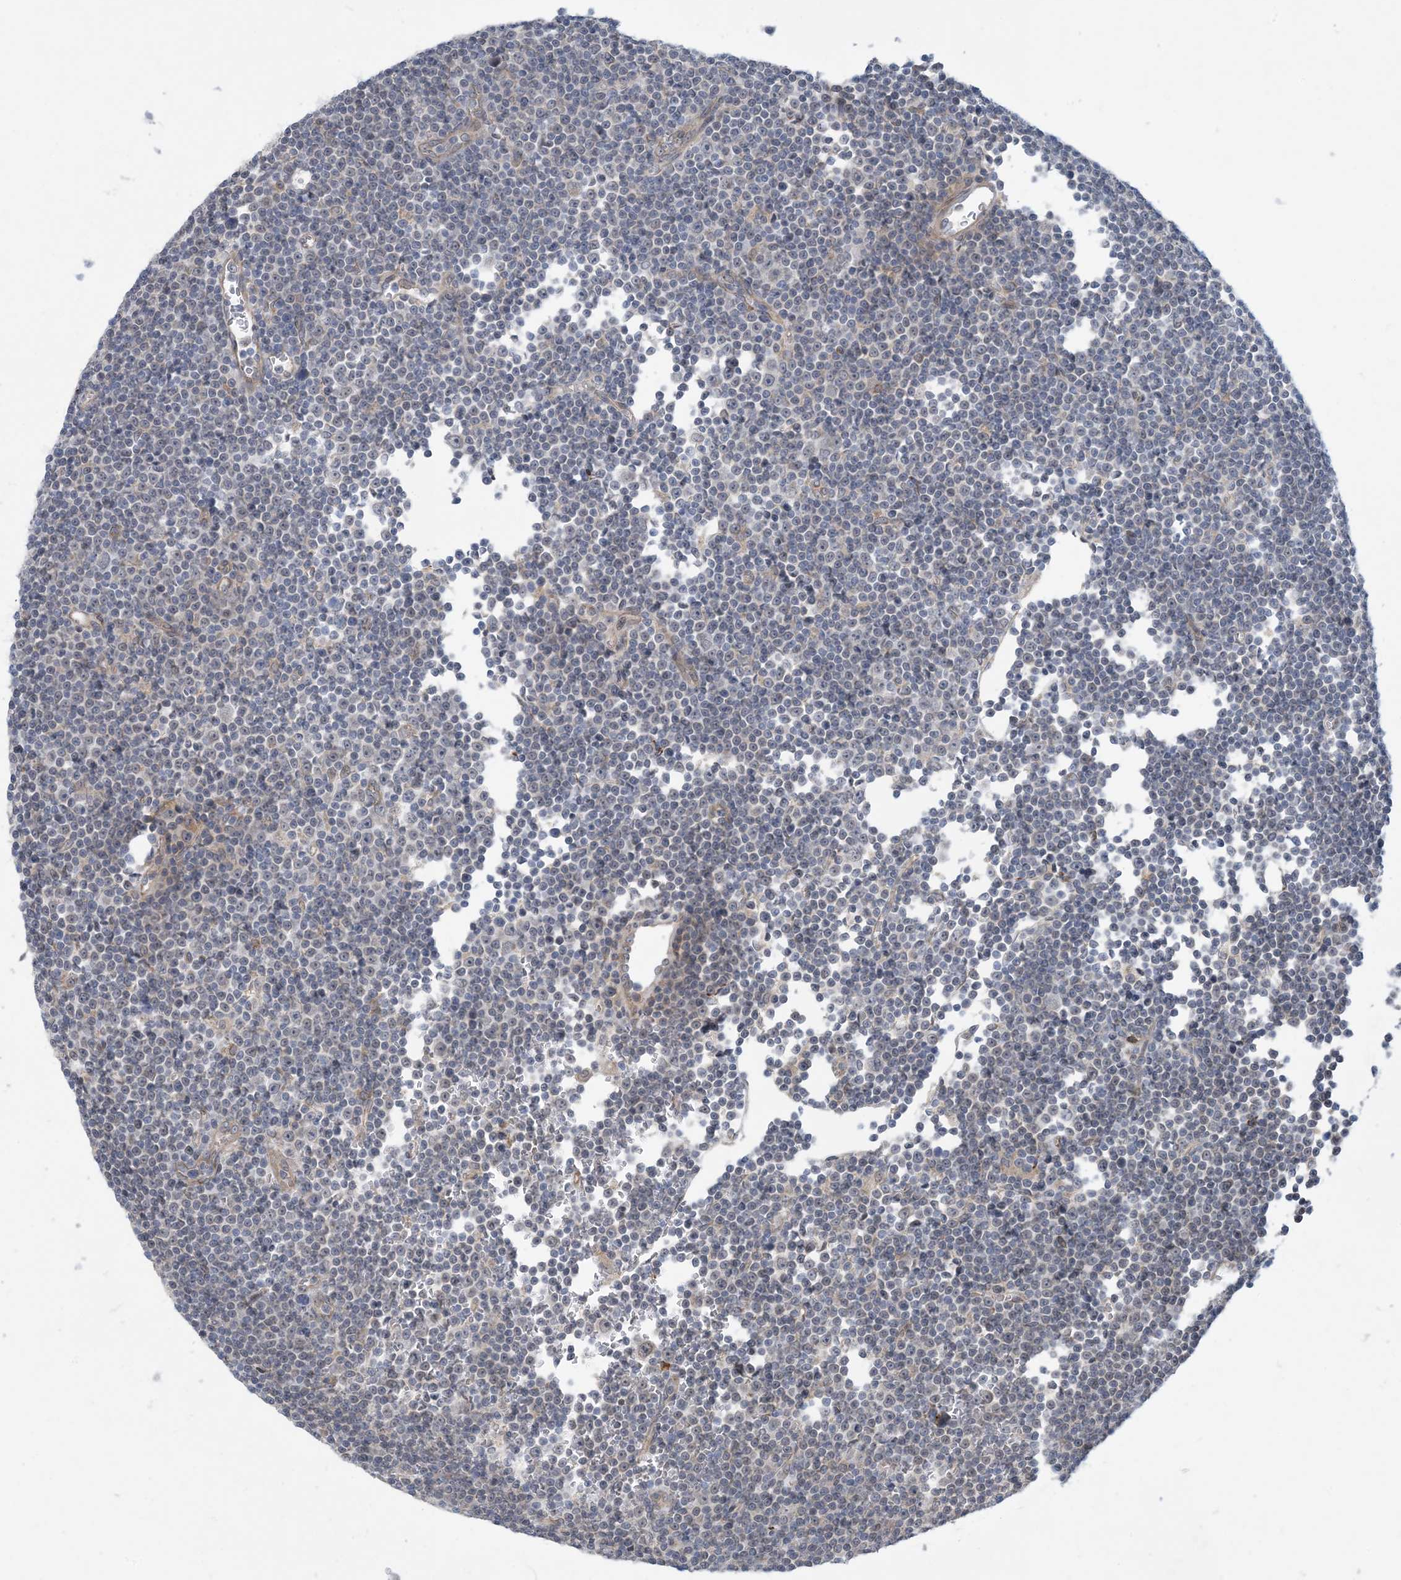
{"staining": {"intensity": "negative", "quantity": "none", "location": "none"}, "tissue": "lymphoma", "cell_type": "Tumor cells", "image_type": "cancer", "snomed": [{"axis": "morphology", "description": "Malignant lymphoma, non-Hodgkin's type, Low grade"}, {"axis": "topography", "description": "Lymph node"}], "caption": "Protein analysis of lymphoma exhibits no significant positivity in tumor cells.", "gene": "PHOSPHO2", "patient": {"sex": "female", "age": 67}}